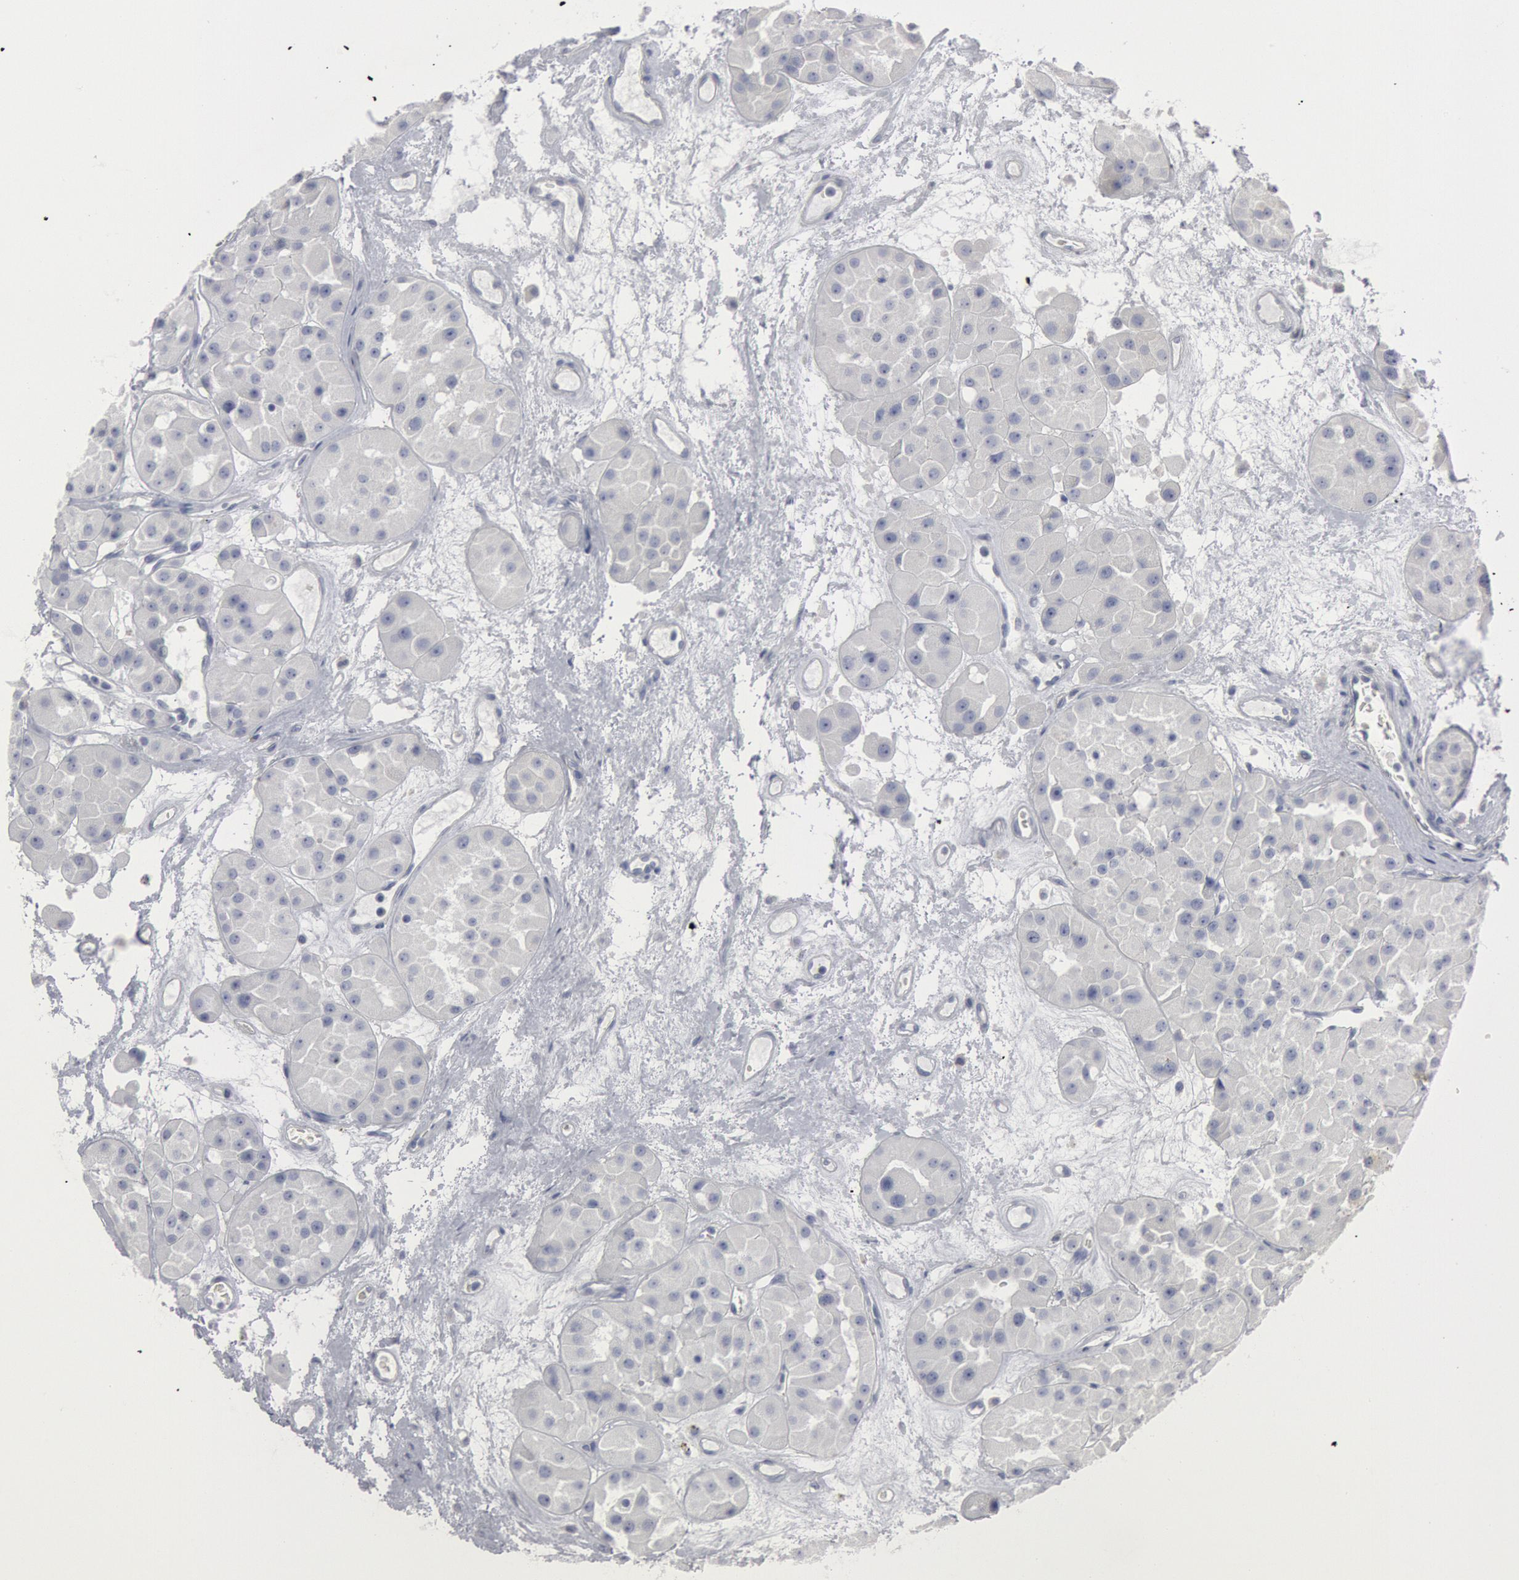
{"staining": {"intensity": "negative", "quantity": "none", "location": "none"}, "tissue": "renal cancer", "cell_type": "Tumor cells", "image_type": "cancer", "snomed": [{"axis": "morphology", "description": "Adenocarcinoma, uncertain malignant potential"}, {"axis": "topography", "description": "Kidney"}], "caption": "Immunohistochemistry (IHC) of renal cancer (adenocarcinoma,  uncertain malignant potential) exhibits no staining in tumor cells.", "gene": "DMC1", "patient": {"sex": "male", "age": 63}}